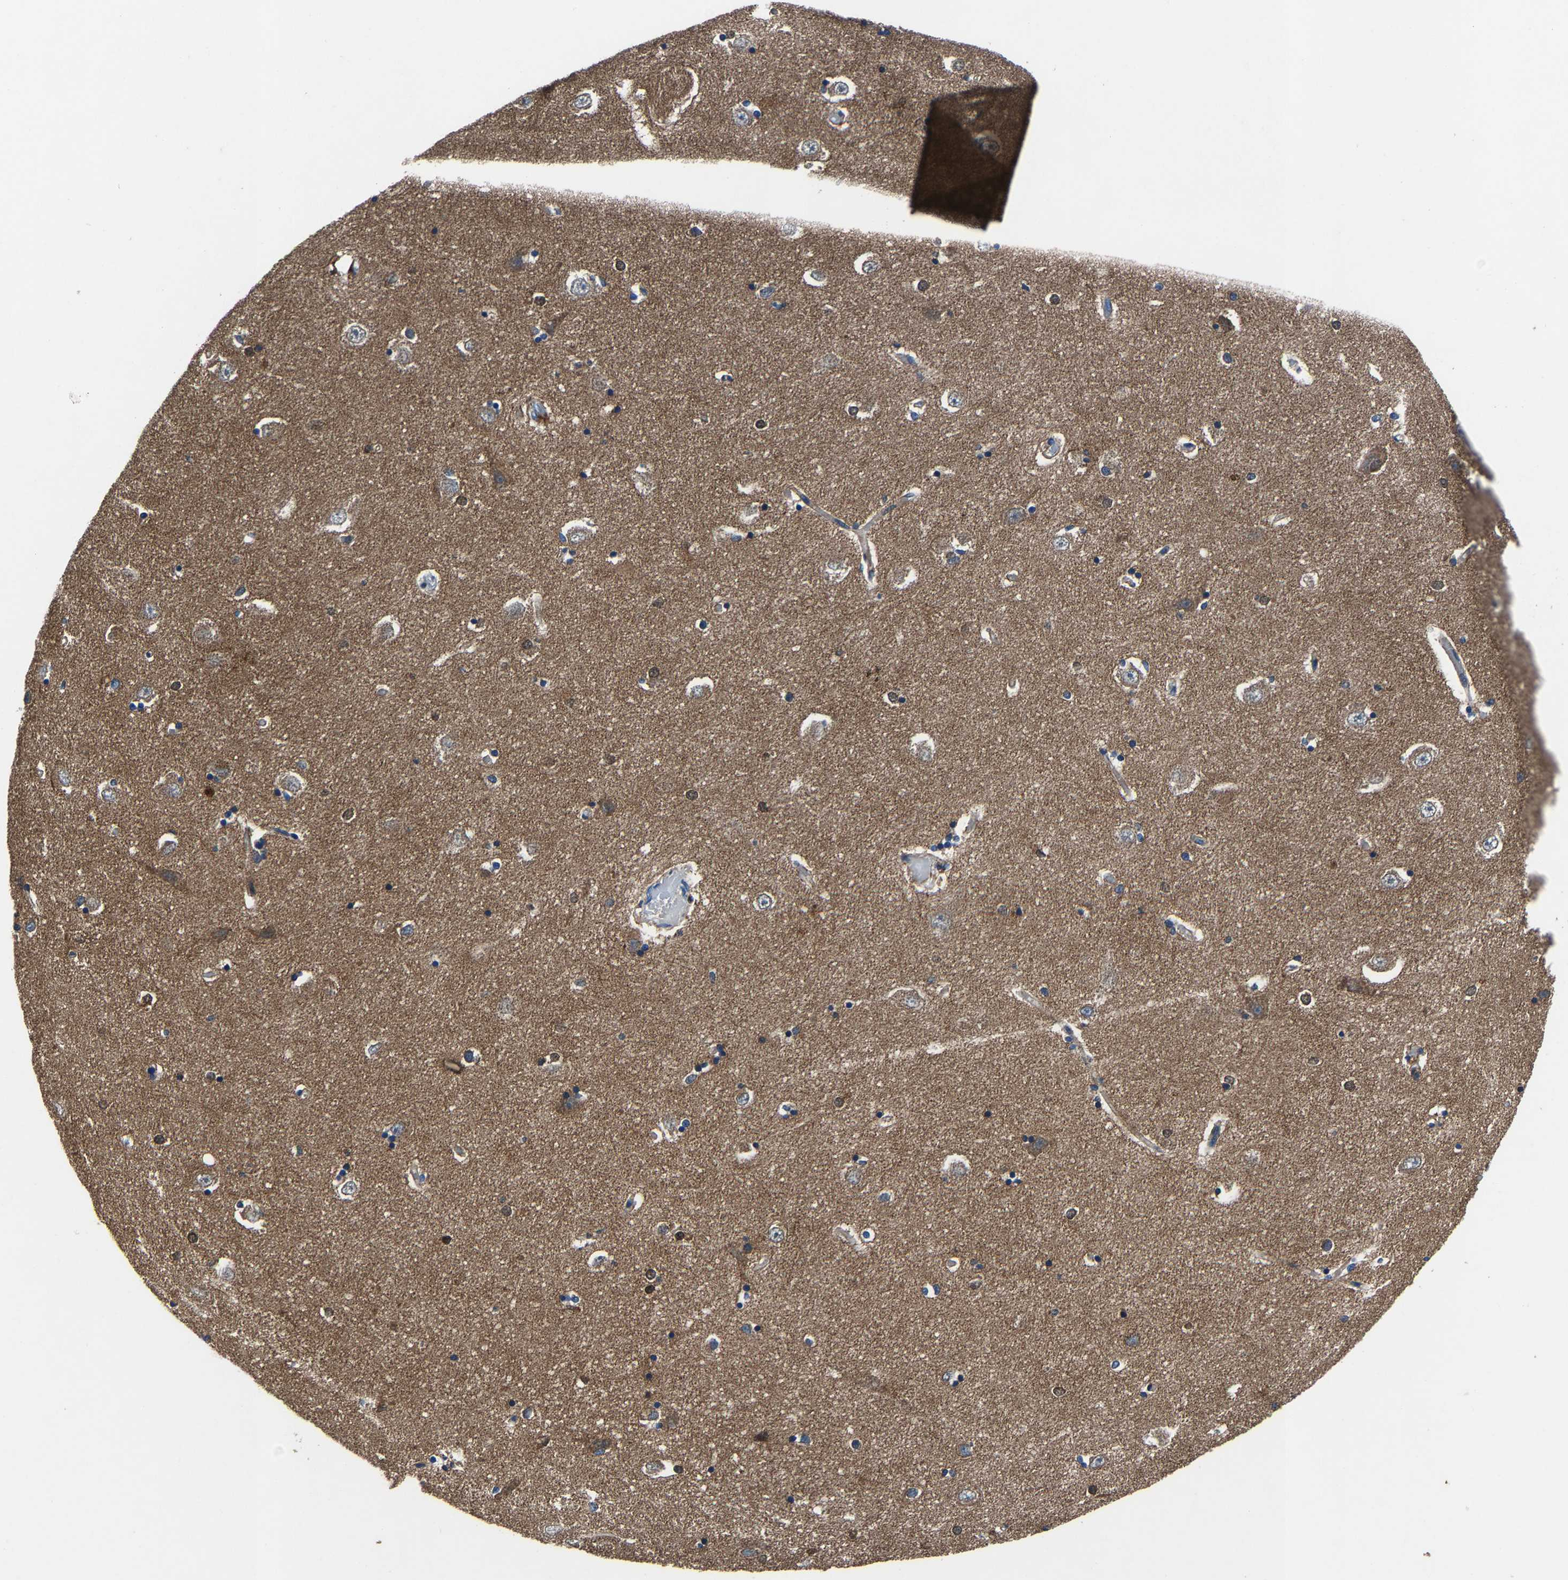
{"staining": {"intensity": "moderate", "quantity": "<25%", "location": "cytoplasmic/membranous"}, "tissue": "hippocampus", "cell_type": "Glial cells", "image_type": "normal", "snomed": [{"axis": "morphology", "description": "Normal tissue, NOS"}, {"axis": "topography", "description": "Hippocampus"}], "caption": "About <25% of glial cells in normal human hippocampus show moderate cytoplasmic/membranous protein positivity as visualized by brown immunohistochemical staining.", "gene": "KIAA1958", "patient": {"sex": "male", "age": 45}}